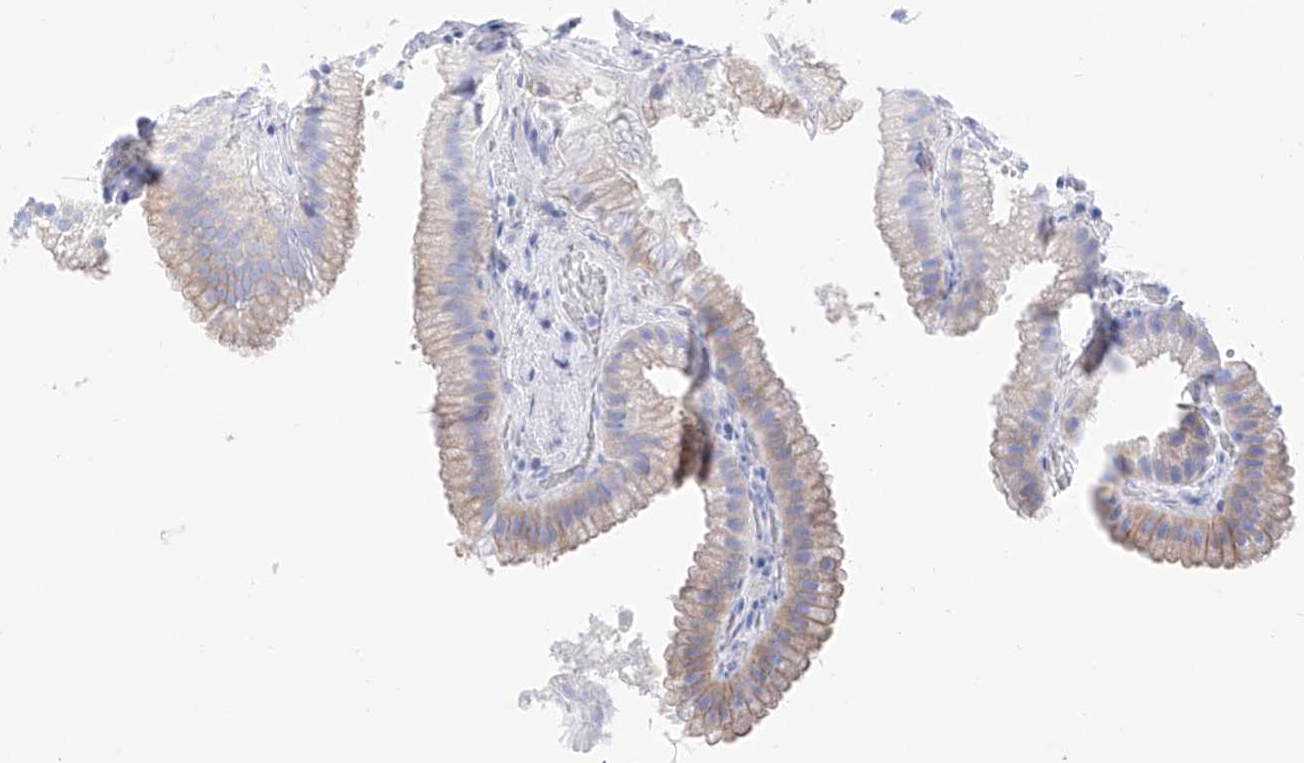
{"staining": {"intensity": "weak", "quantity": "<25%", "location": "cytoplasmic/membranous"}, "tissue": "gallbladder", "cell_type": "Glandular cells", "image_type": "normal", "snomed": [{"axis": "morphology", "description": "Normal tissue, NOS"}, {"axis": "topography", "description": "Gallbladder"}], "caption": "Histopathology image shows no protein positivity in glandular cells of normal gallbladder.", "gene": "TRPC7", "patient": {"sex": "female", "age": 30}}